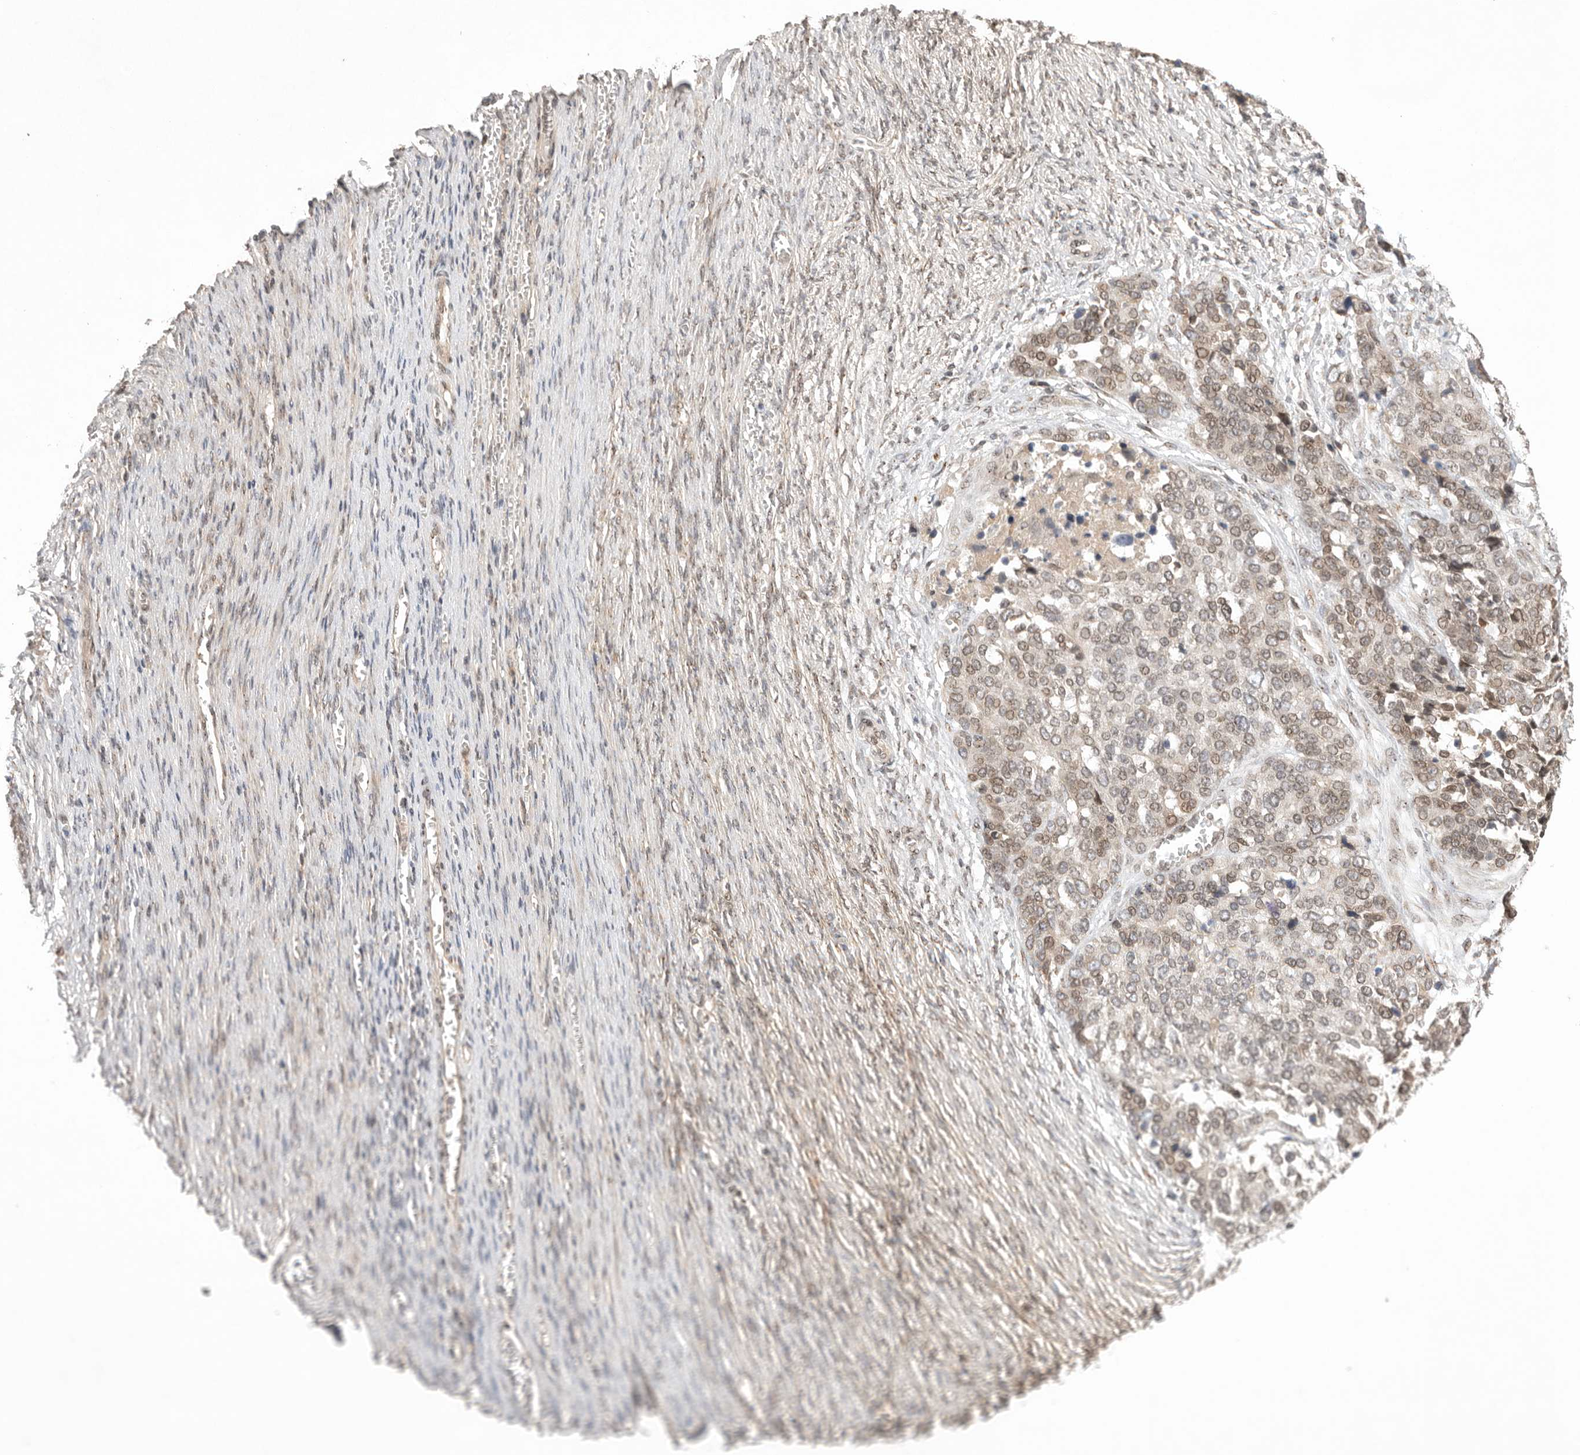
{"staining": {"intensity": "moderate", "quantity": "25%-75%", "location": "cytoplasmic/membranous,nuclear"}, "tissue": "ovarian cancer", "cell_type": "Tumor cells", "image_type": "cancer", "snomed": [{"axis": "morphology", "description": "Cystadenocarcinoma, serous, NOS"}, {"axis": "topography", "description": "Ovary"}], "caption": "High-magnification brightfield microscopy of ovarian serous cystadenocarcinoma stained with DAB (3,3'-diaminobenzidine) (brown) and counterstained with hematoxylin (blue). tumor cells exhibit moderate cytoplasmic/membranous and nuclear positivity is identified in approximately25%-75% of cells.", "gene": "LEMD3", "patient": {"sex": "female", "age": 44}}